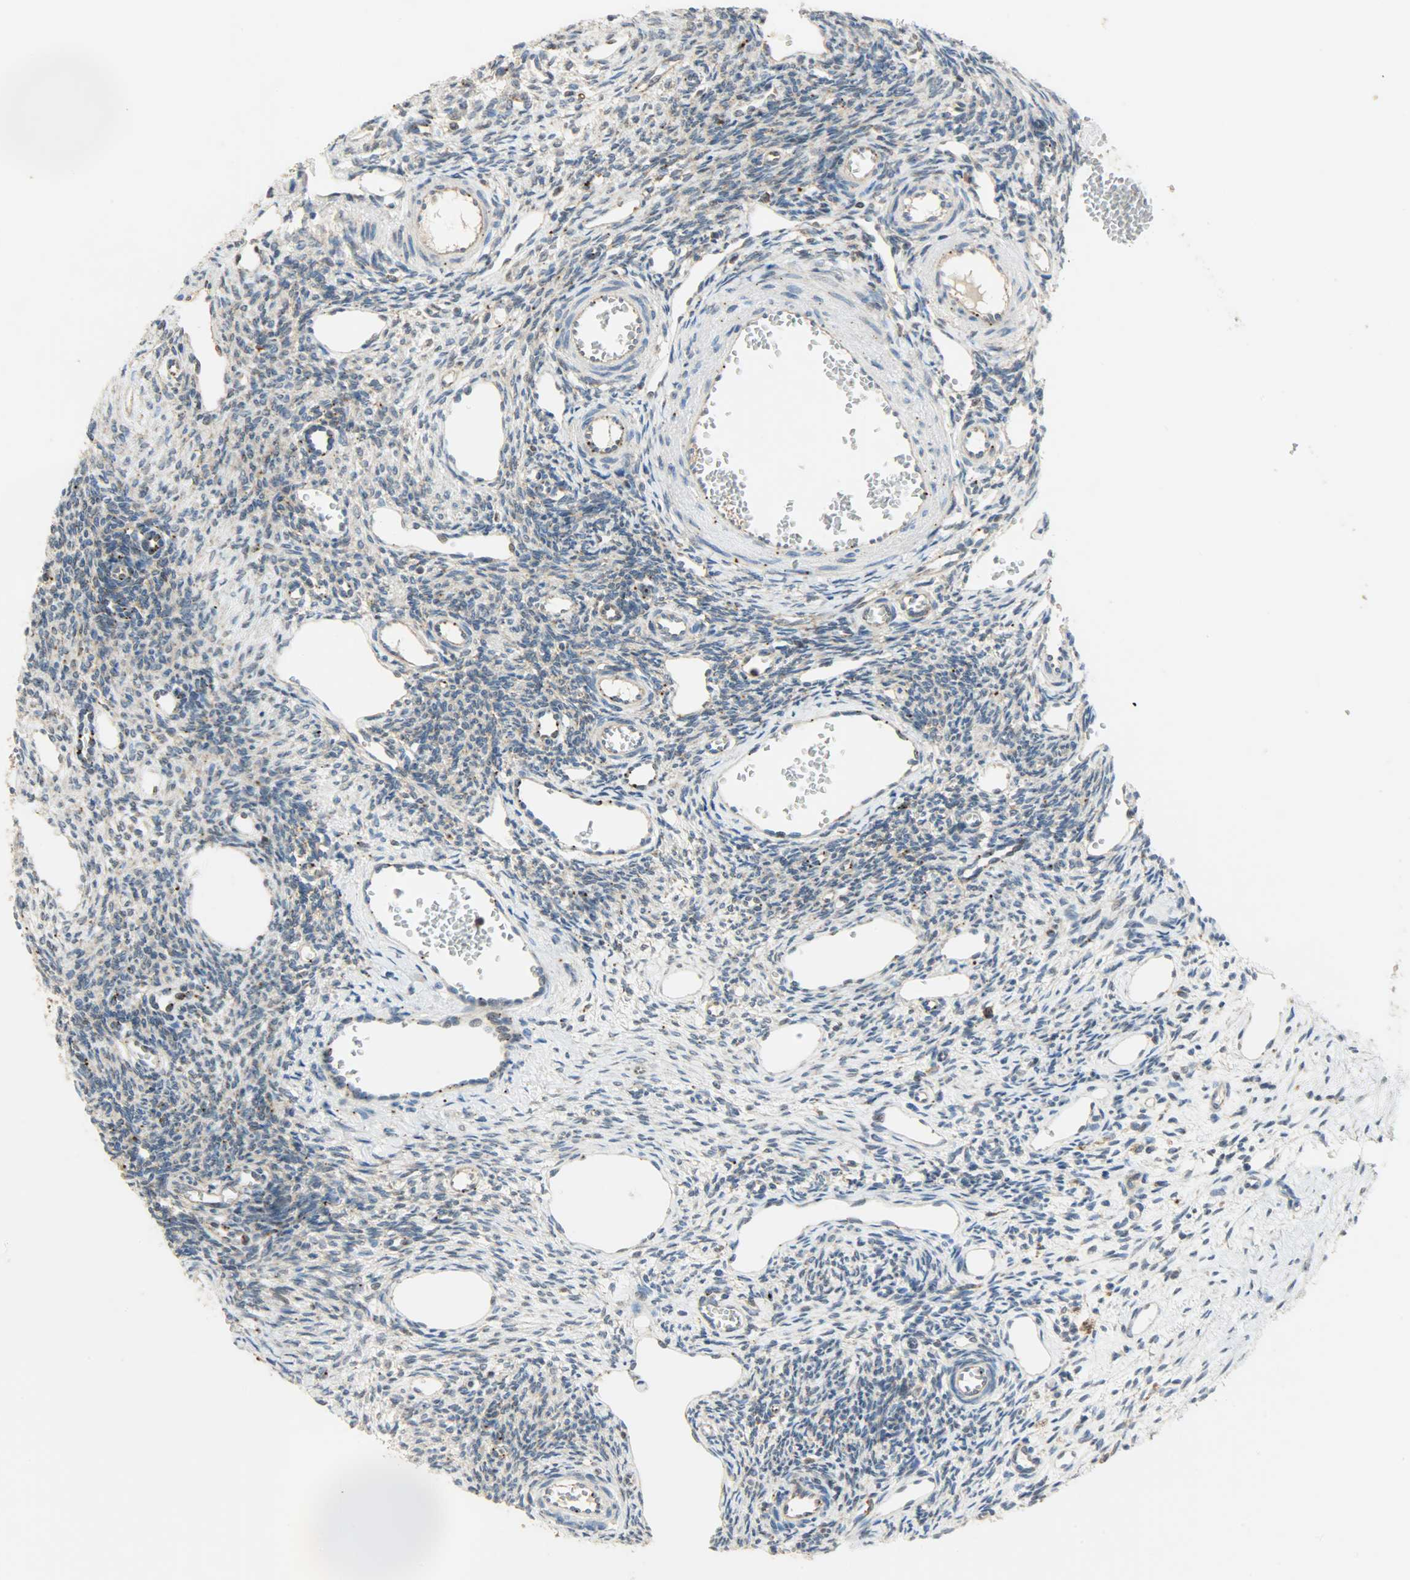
{"staining": {"intensity": "weak", "quantity": ">75%", "location": "cytoplasmic/membranous"}, "tissue": "ovary", "cell_type": "Ovarian stroma cells", "image_type": "normal", "snomed": [{"axis": "morphology", "description": "Normal tissue, NOS"}, {"axis": "topography", "description": "Ovary"}], "caption": "IHC (DAB (3,3'-diaminobenzidine)) staining of normal ovary exhibits weak cytoplasmic/membranous protein positivity in approximately >75% of ovarian stroma cells.", "gene": "GIT2", "patient": {"sex": "female", "age": 33}}